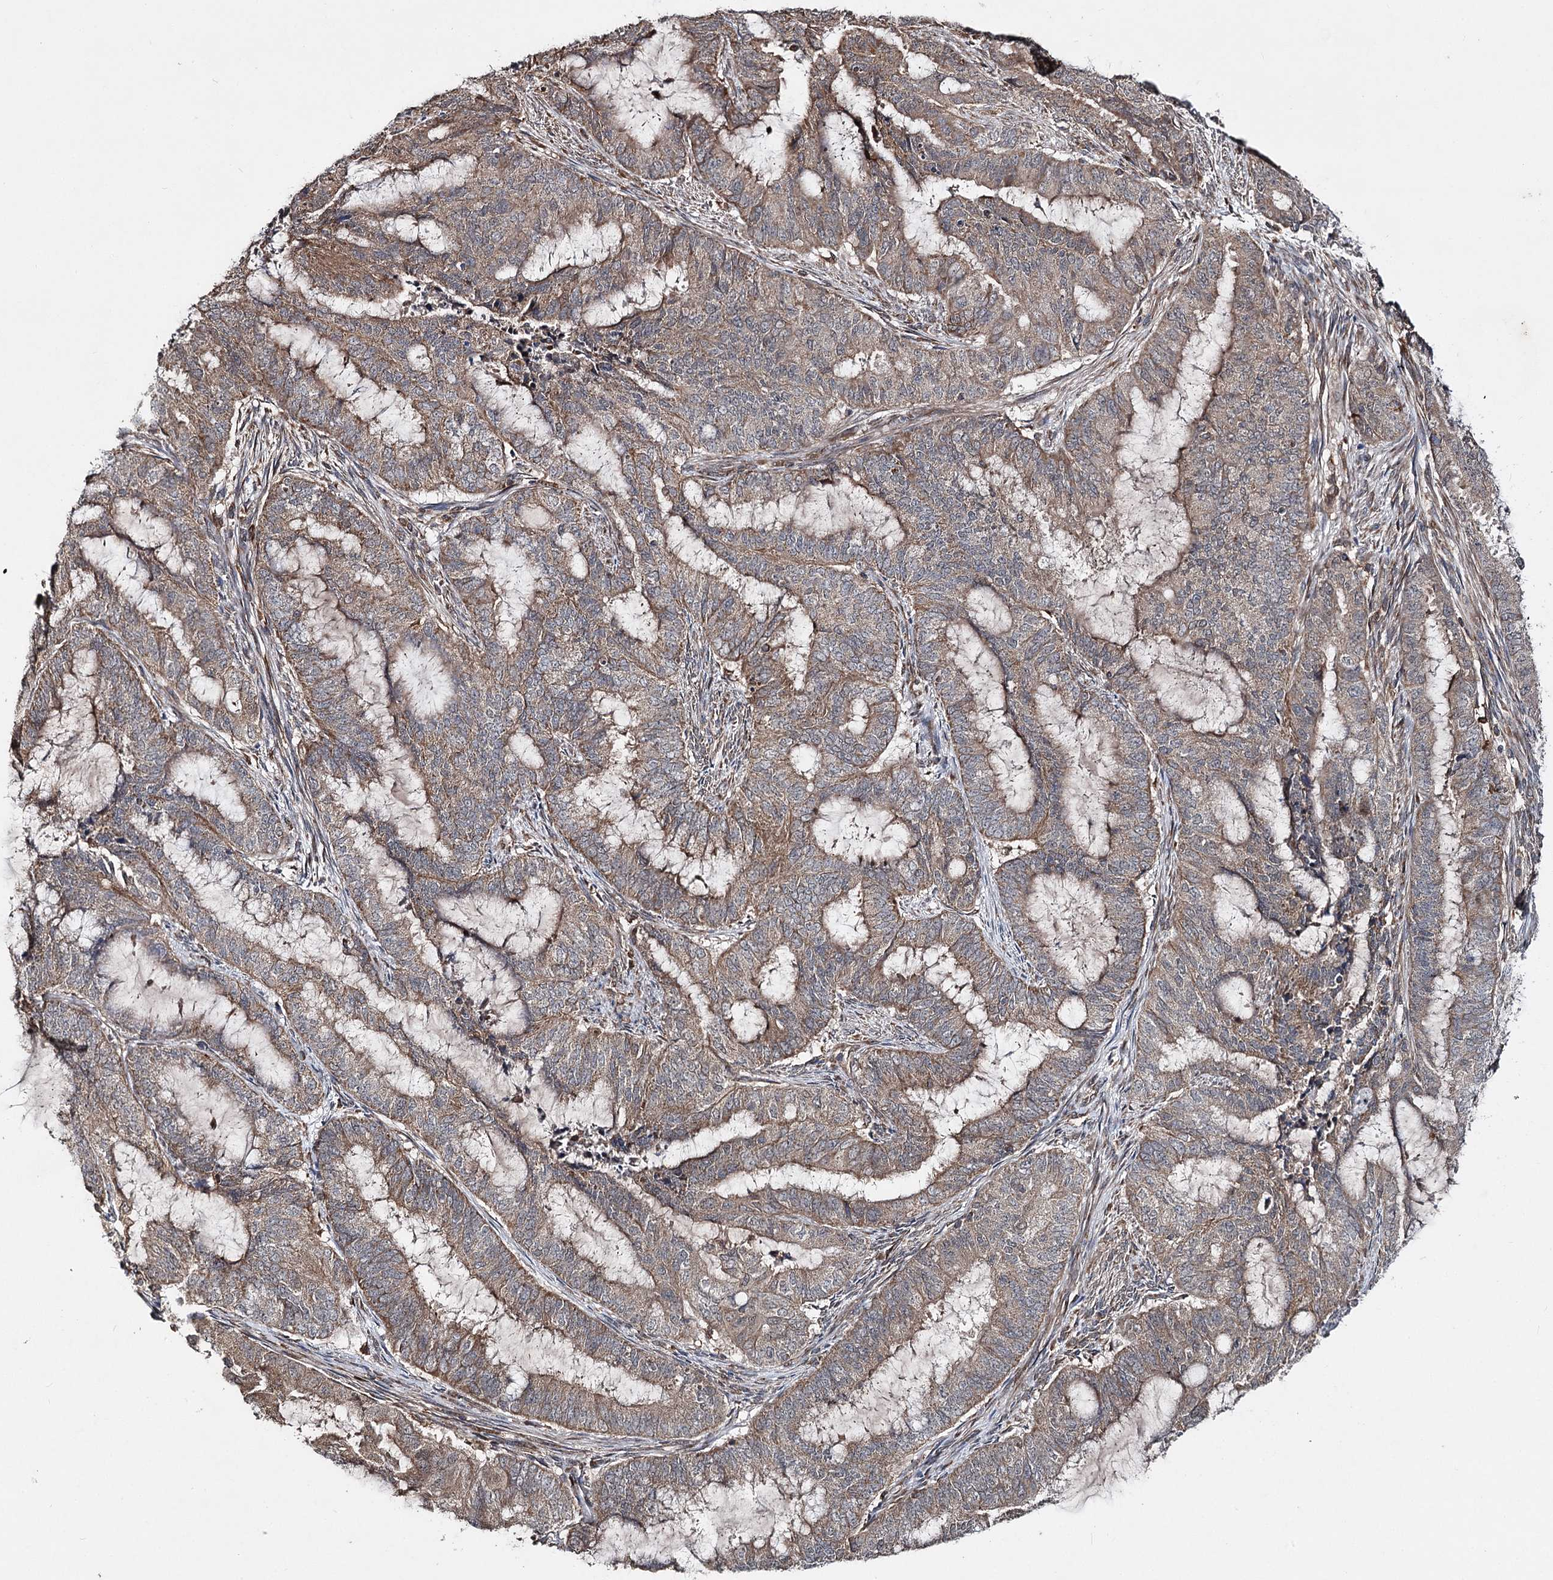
{"staining": {"intensity": "moderate", "quantity": ">75%", "location": "cytoplasmic/membranous"}, "tissue": "endometrial cancer", "cell_type": "Tumor cells", "image_type": "cancer", "snomed": [{"axis": "morphology", "description": "Adenocarcinoma, NOS"}, {"axis": "topography", "description": "Endometrium"}], "caption": "Endometrial cancer stained with IHC demonstrates moderate cytoplasmic/membranous positivity in about >75% of tumor cells.", "gene": "MINDY3", "patient": {"sex": "female", "age": 51}}